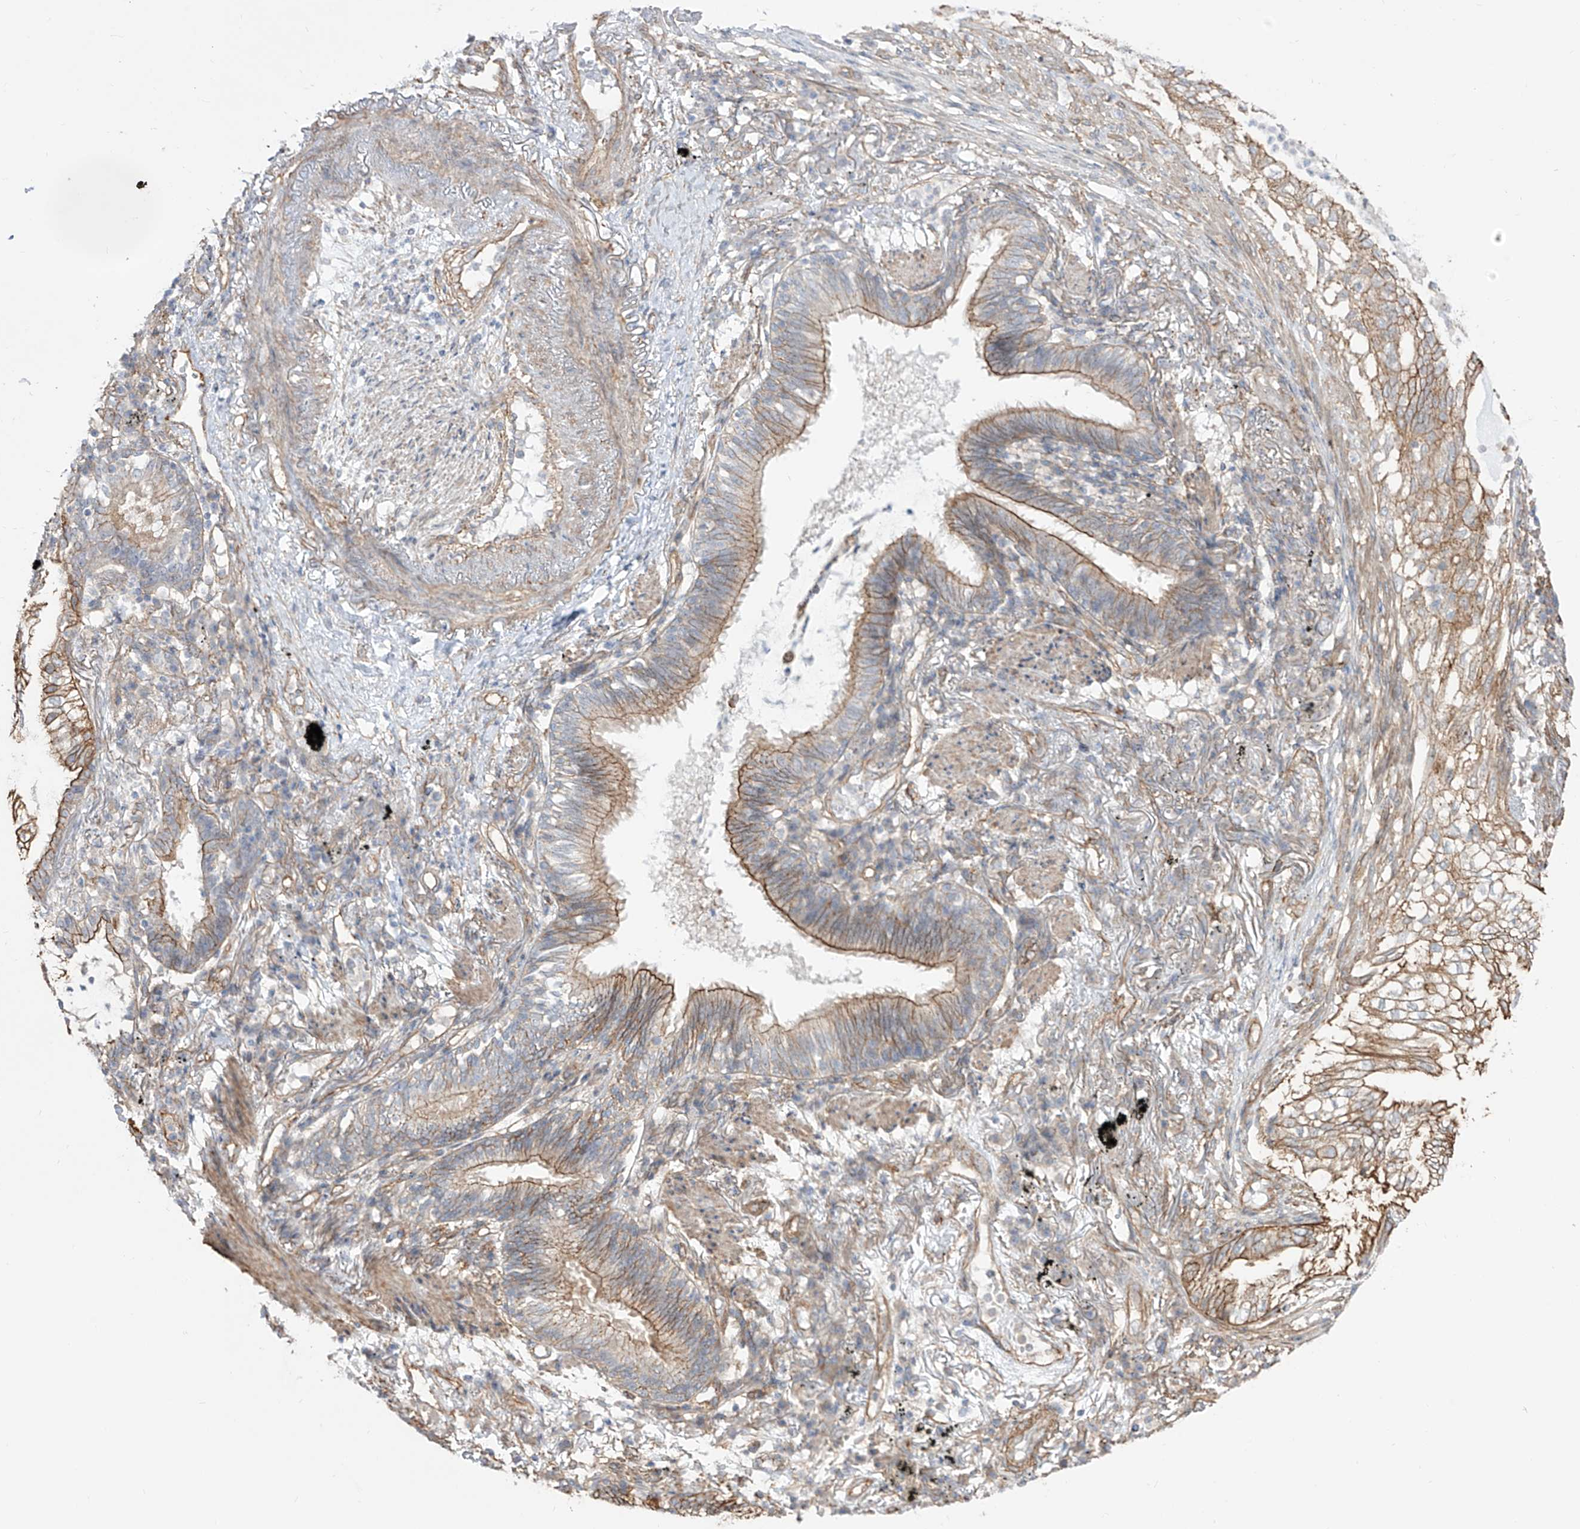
{"staining": {"intensity": "moderate", "quantity": "25%-75%", "location": "cytoplasmic/membranous"}, "tissue": "lung cancer", "cell_type": "Tumor cells", "image_type": "cancer", "snomed": [{"axis": "morphology", "description": "Adenocarcinoma, NOS"}, {"axis": "topography", "description": "Lung"}], "caption": "Protein staining shows moderate cytoplasmic/membranous expression in about 25%-75% of tumor cells in adenocarcinoma (lung).", "gene": "ZNF180", "patient": {"sex": "female", "age": 70}}